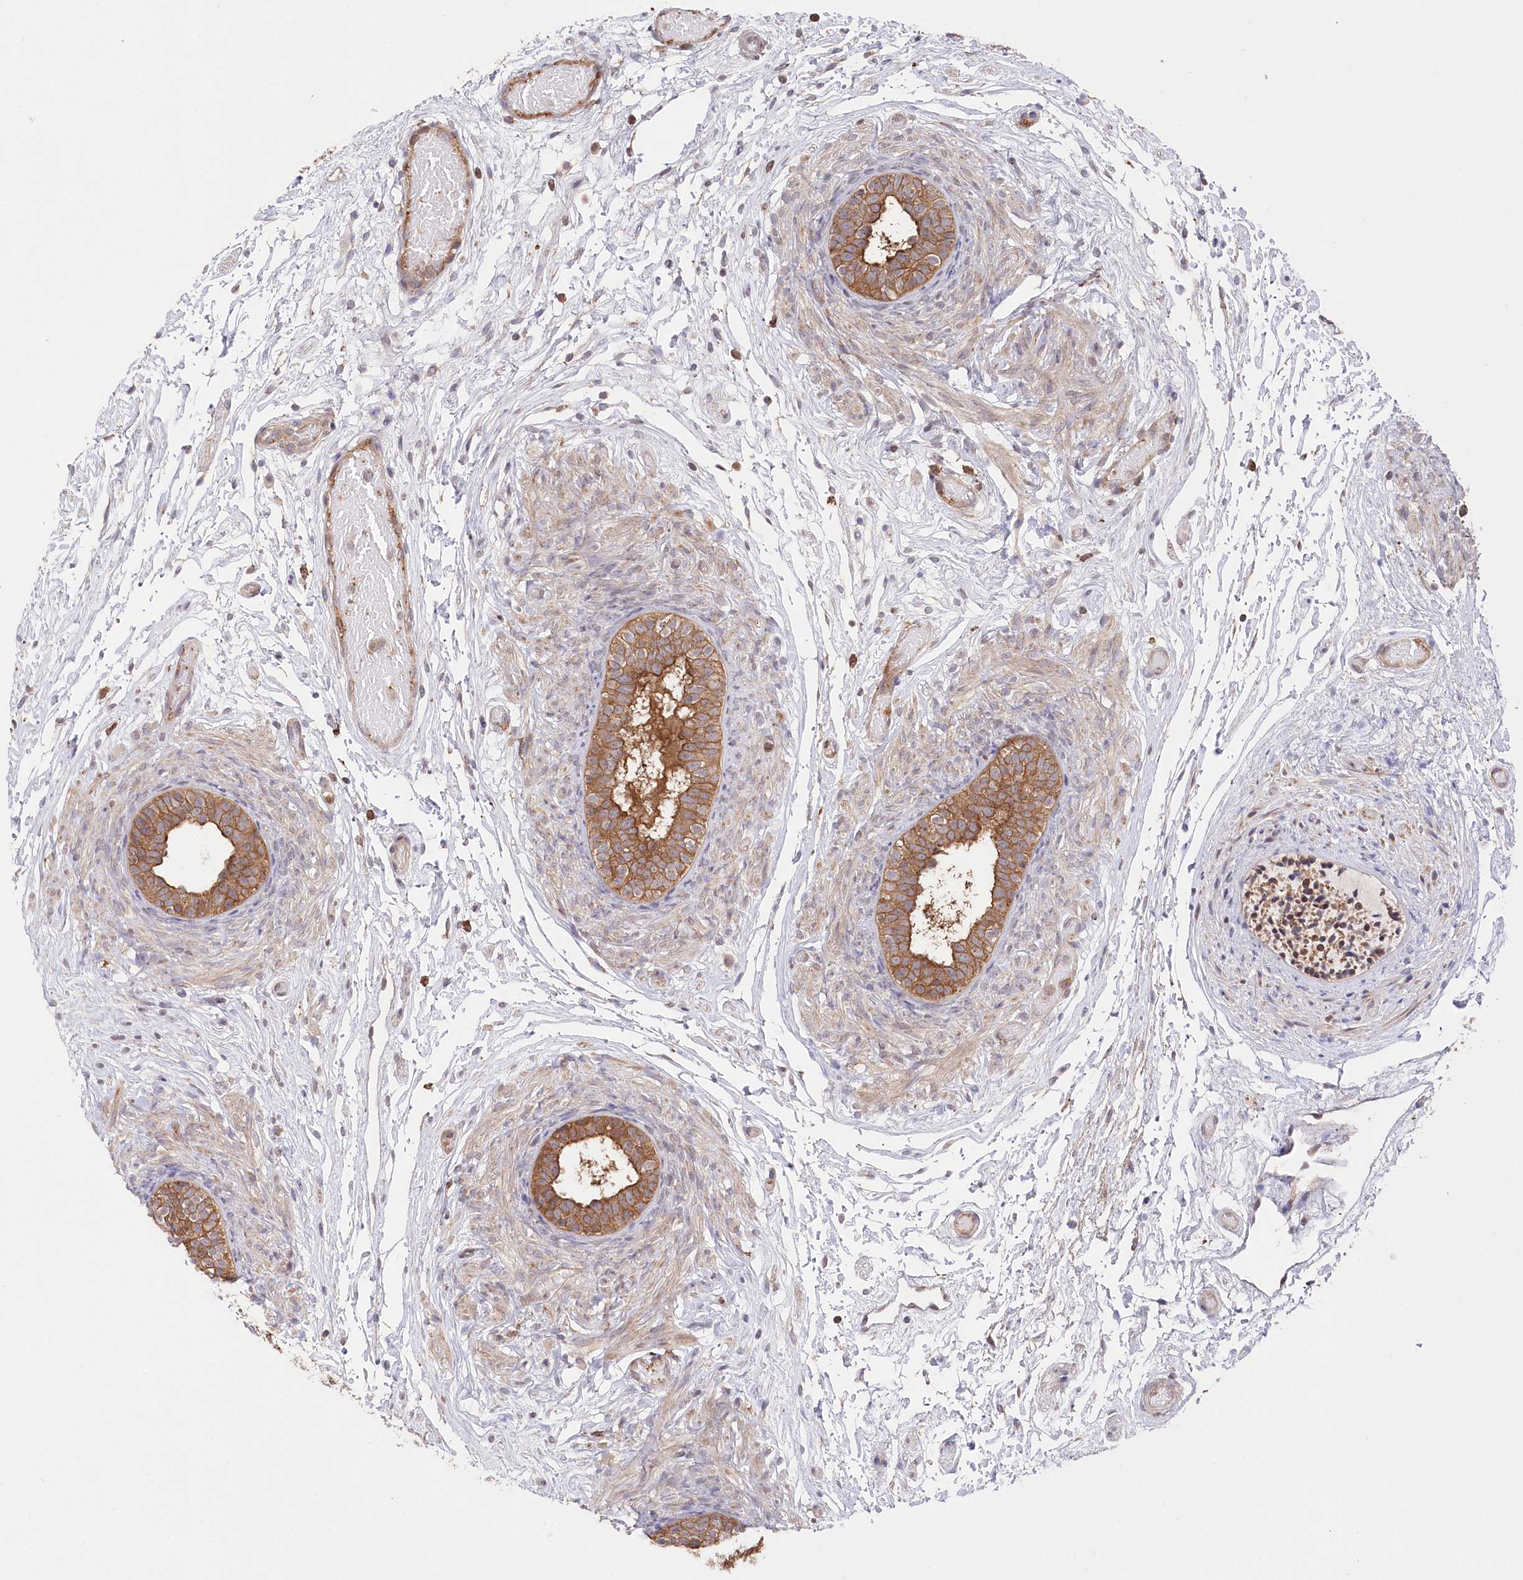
{"staining": {"intensity": "moderate", "quantity": ">75%", "location": "cytoplasmic/membranous"}, "tissue": "epididymis", "cell_type": "Glandular cells", "image_type": "normal", "snomed": [{"axis": "morphology", "description": "Normal tissue, NOS"}, {"axis": "topography", "description": "Epididymis"}], "caption": "Protein analysis of benign epididymis displays moderate cytoplasmic/membranous positivity in approximately >75% of glandular cells.", "gene": "PPP1R21", "patient": {"sex": "male", "age": 5}}